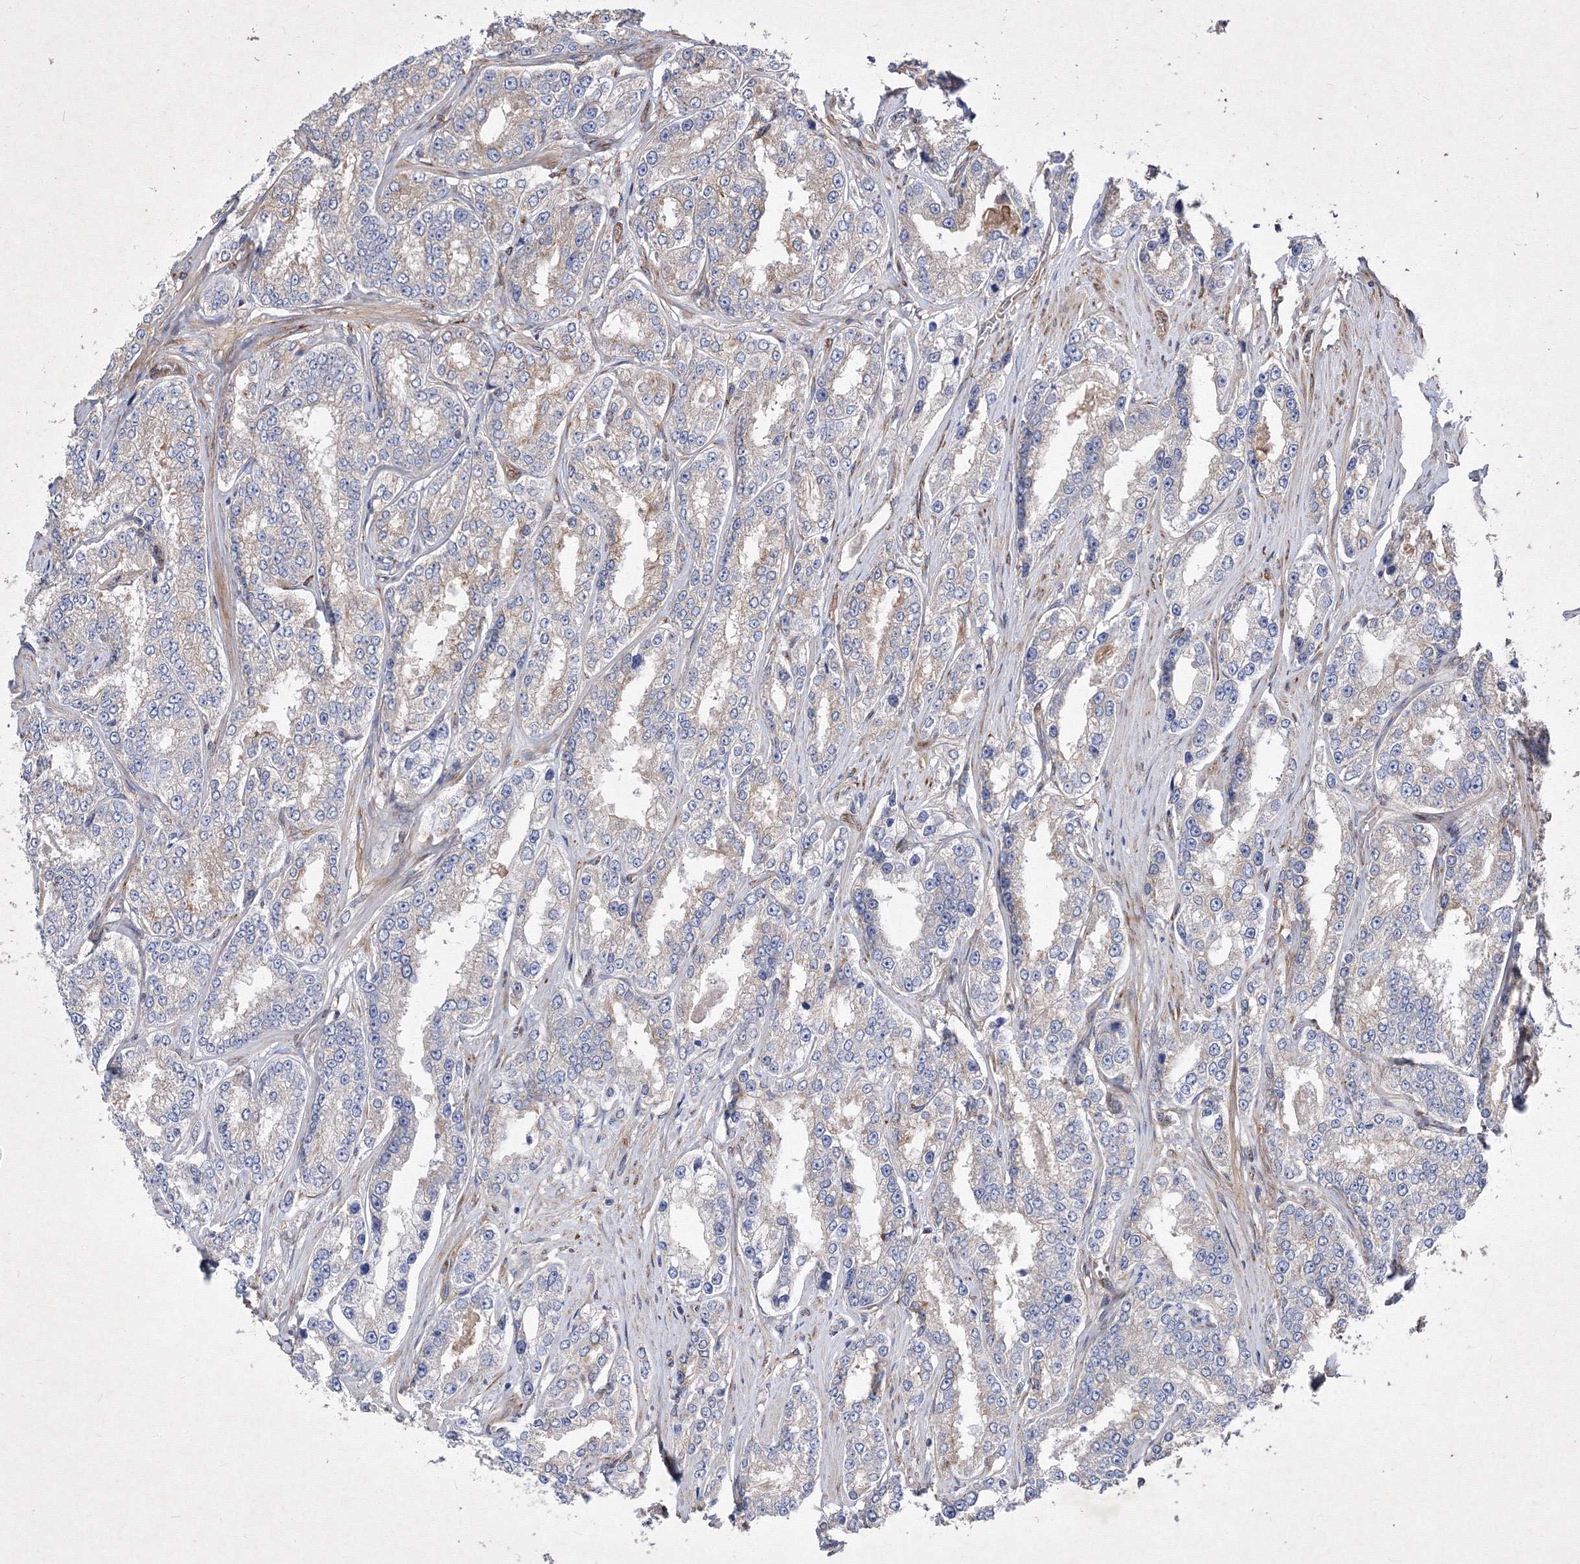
{"staining": {"intensity": "weak", "quantity": "<25%", "location": "cytoplasmic/membranous"}, "tissue": "prostate cancer", "cell_type": "Tumor cells", "image_type": "cancer", "snomed": [{"axis": "morphology", "description": "Normal tissue, NOS"}, {"axis": "morphology", "description": "Adenocarcinoma, High grade"}, {"axis": "topography", "description": "Prostate"}], "caption": "A high-resolution photomicrograph shows immunohistochemistry (IHC) staining of high-grade adenocarcinoma (prostate), which demonstrates no significant staining in tumor cells.", "gene": "SNX18", "patient": {"sex": "male", "age": 83}}